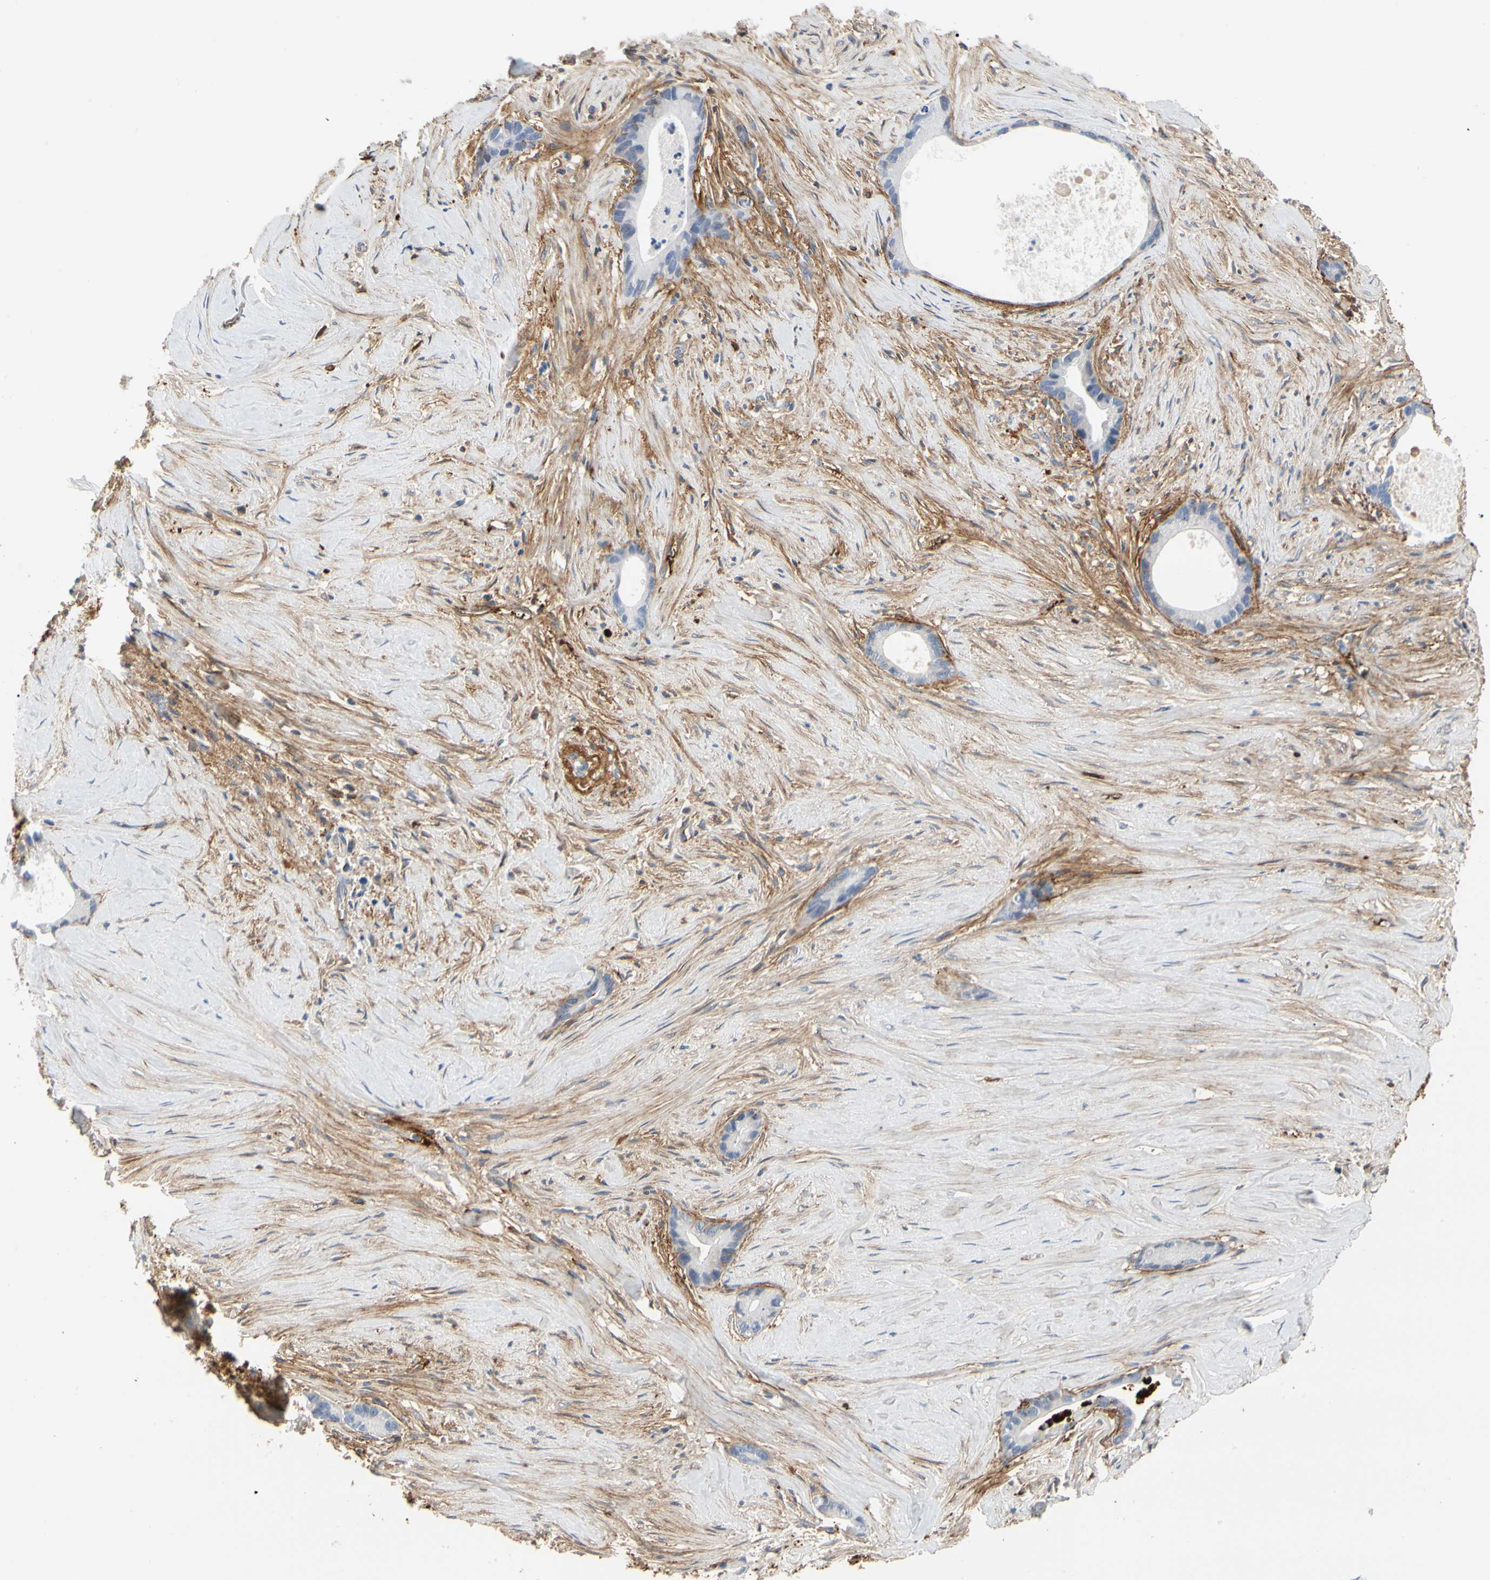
{"staining": {"intensity": "negative", "quantity": "none", "location": "none"}, "tissue": "liver cancer", "cell_type": "Tumor cells", "image_type": "cancer", "snomed": [{"axis": "morphology", "description": "Cholangiocarcinoma"}, {"axis": "topography", "description": "Liver"}], "caption": "Immunohistochemistry (IHC) histopathology image of neoplastic tissue: cholangiocarcinoma (liver) stained with DAB (3,3'-diaminobenzidine) shows no significant protein positivity in tumor cells. Nuclei are stained in blue.", "gene": "FGB", "patient": {"sex": "female", "age": 55}}